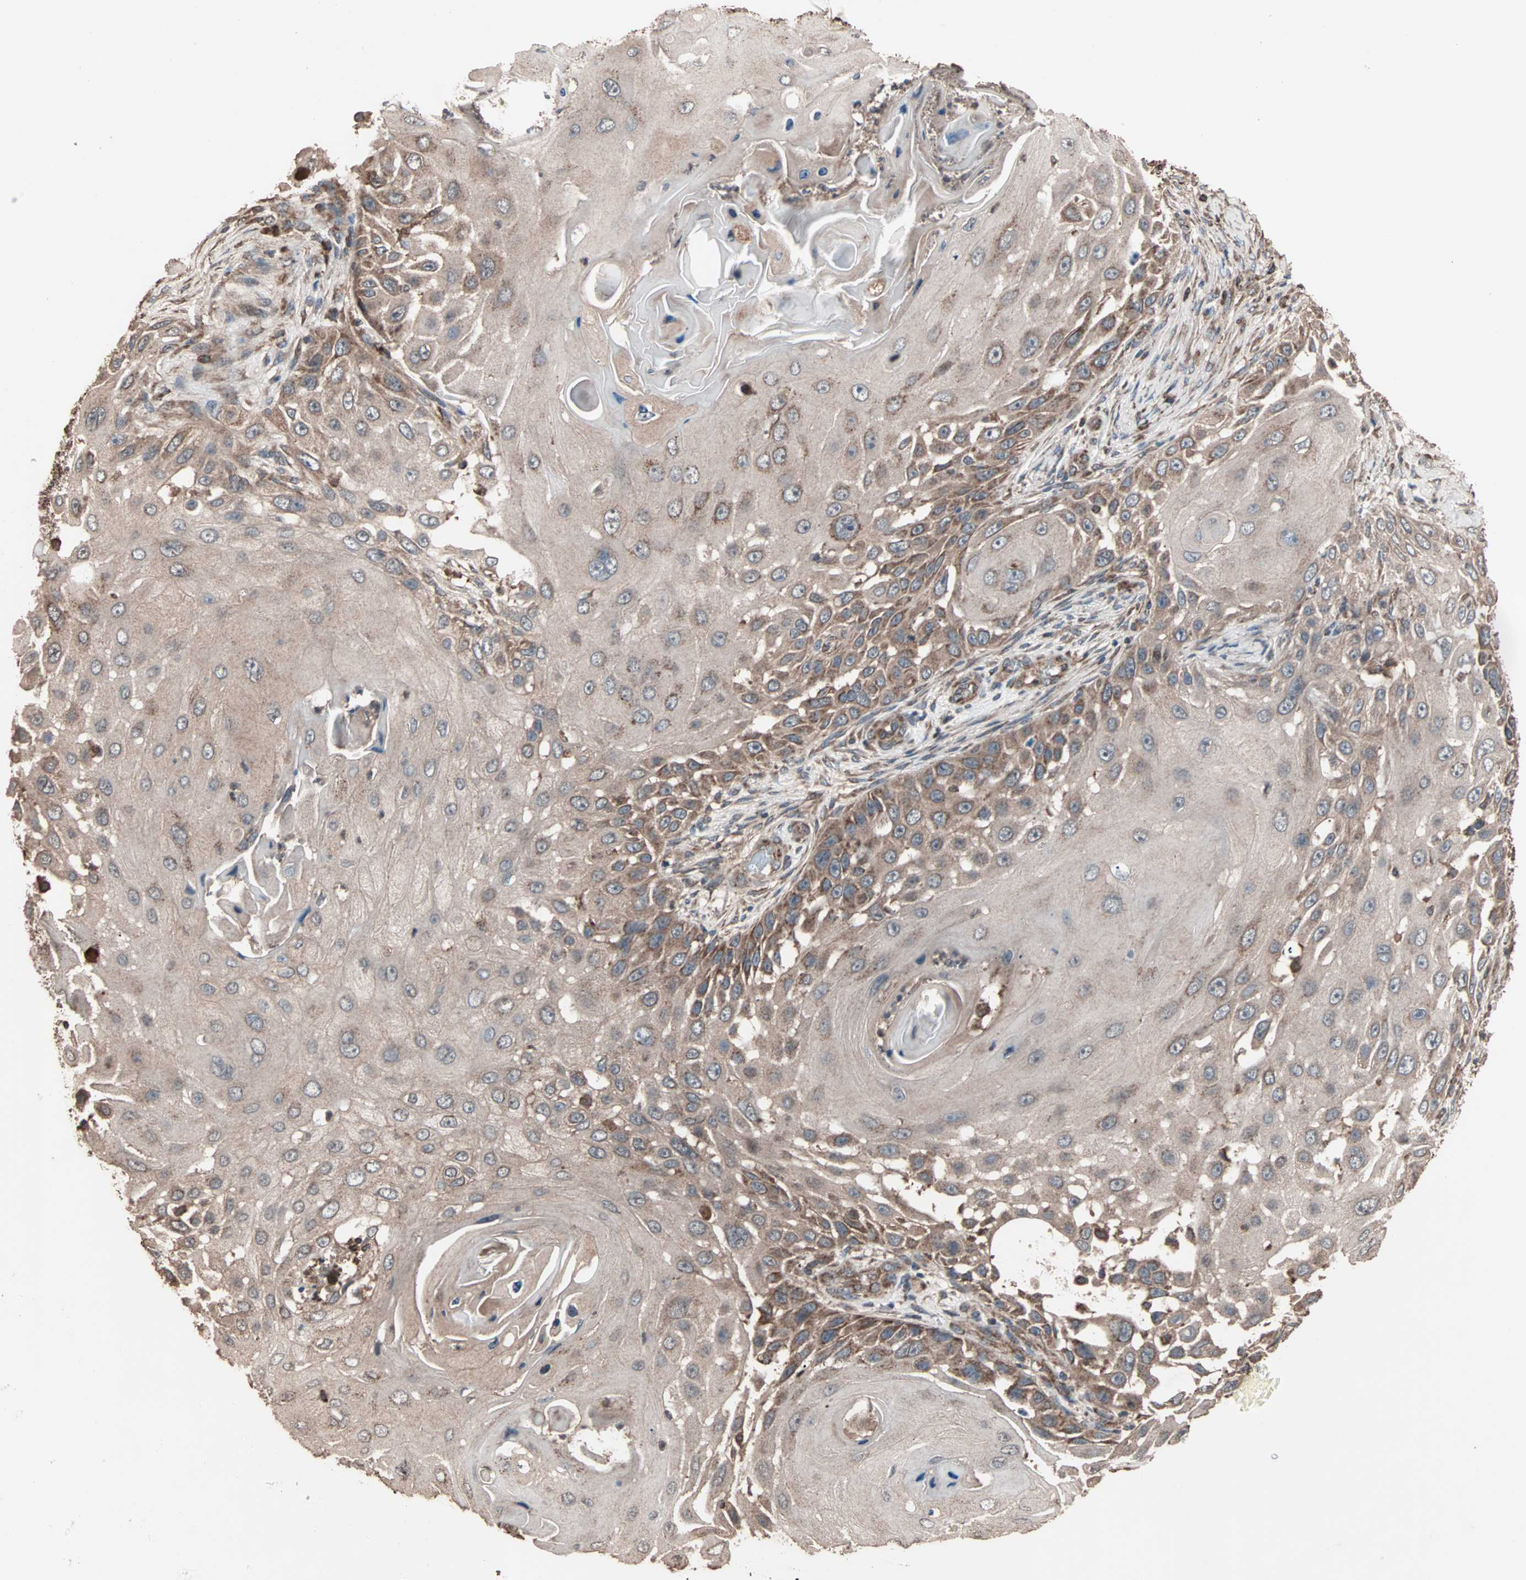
{"staining": {"intensity": "moderate", "quantity": ">75%", "location": "cytoplasmic/membranous"}, "tissue": "skin cancer", "cell_type": "Tumor cells", "image_type": "cancer", "snomed": [{"axis": "morphology", "description": "Squamous cell carcinoma, NOS"}, {"axis": "topography", "description": "Skin"}], "caption": "Skin cancer tissue displays moderate cytoplasmic/membranous positivity in about >75% of tumor cells The staining is performed using DAB (3,3'-diaminobenzidine) brown chromogen to label protein expression. The nuclei are counter-stained blue using hematoxylin.", "gene": "MRPL2", "patient": {"sex": "female", "age": 44}}